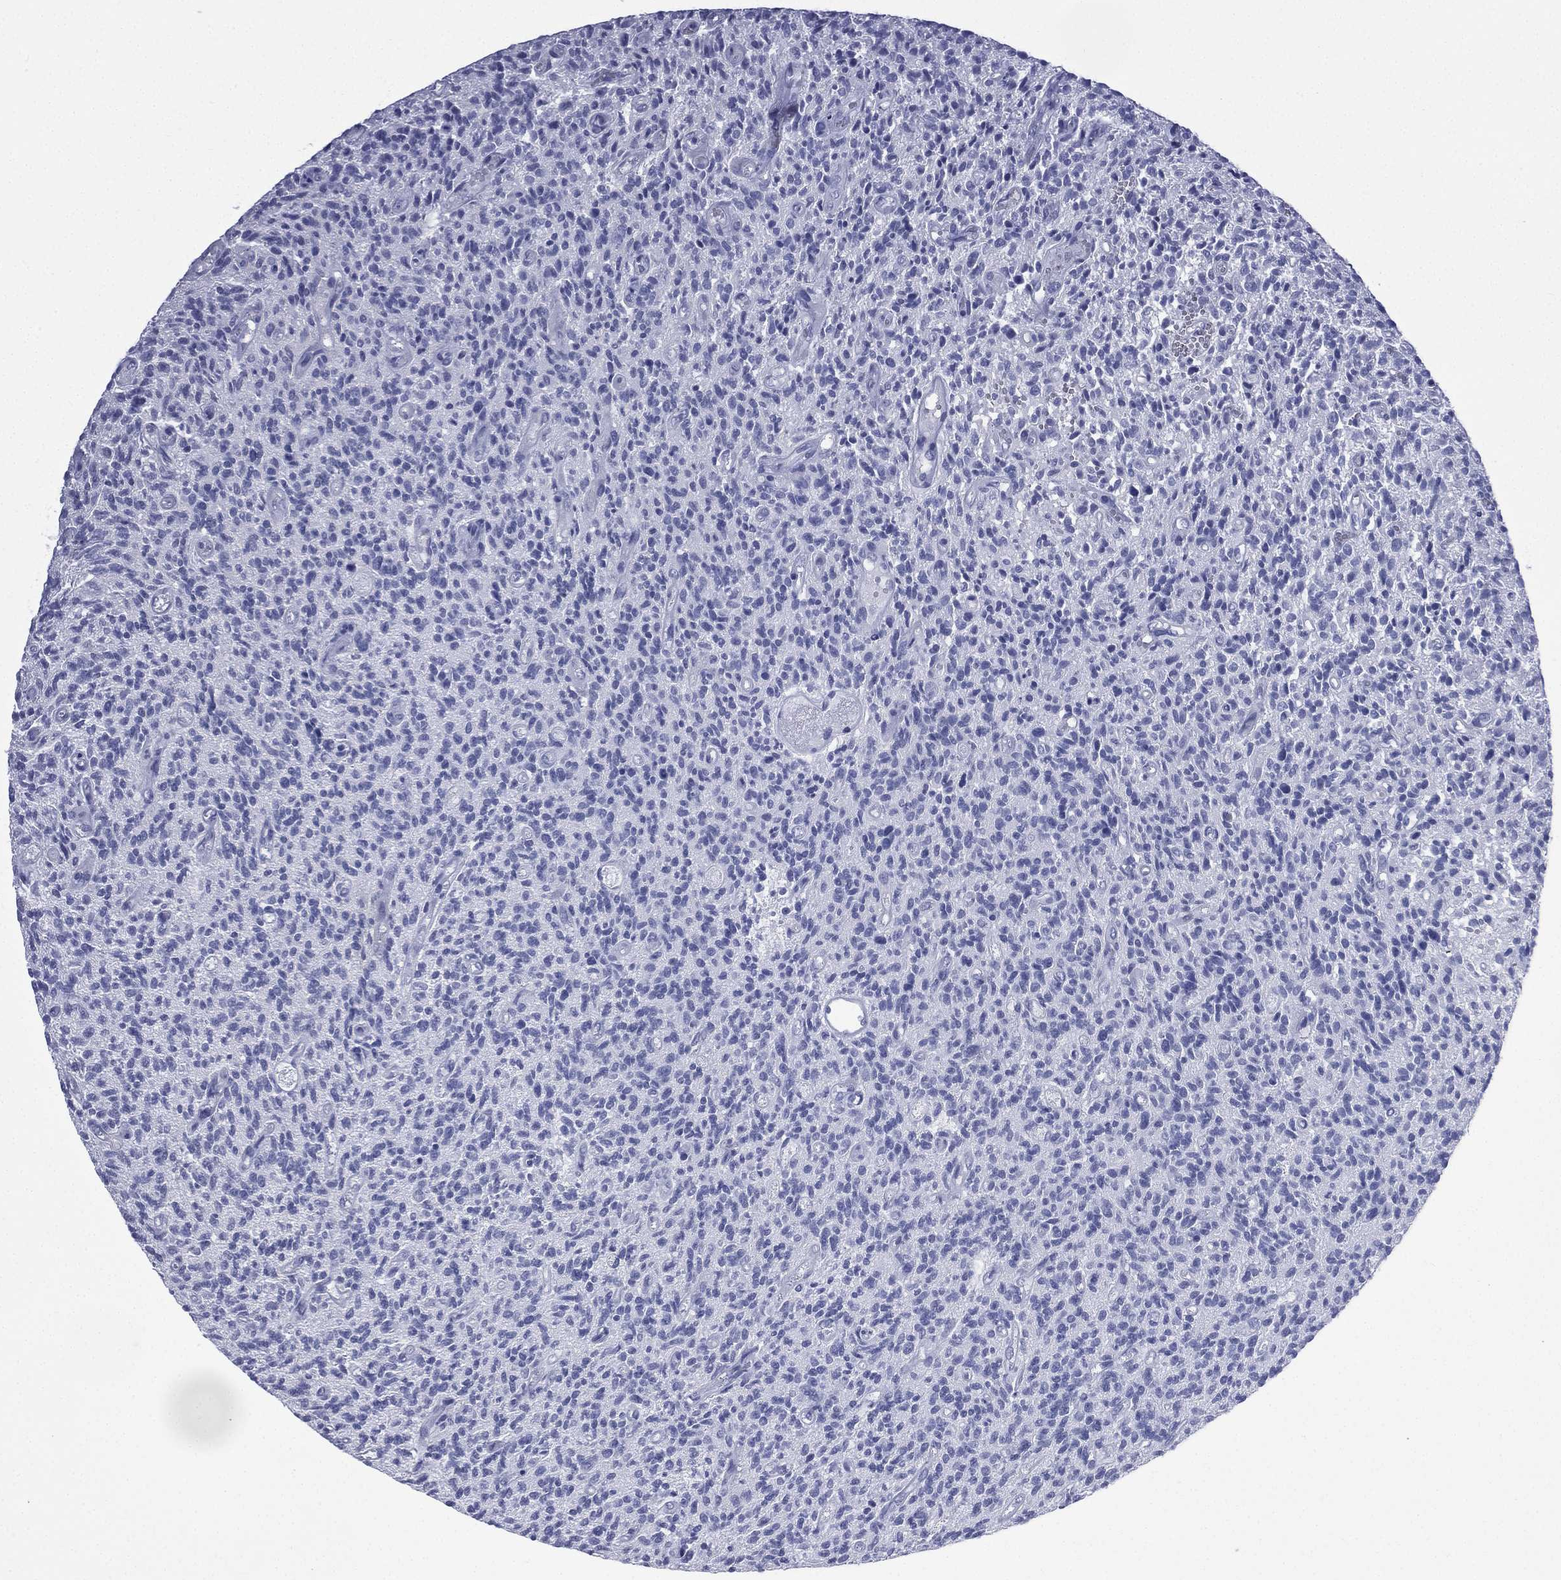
{"staining": {"intensity": "negative", "quantity": "none", "location": "none"}, "tissue": "glioma", "cell_type": "Tumor cells", "image_type": "cancer", "snomed": [{"axis": "morphology", "description": "Glioma, malignant, High grade"}, {"axis": "topography", "description": "Brain"}], "caption": "Immunohistochemistry (IHC) histopathology image of glioma stained for a protein (brown), which exhibits no positivity in tumor cells.", "gene": "CES2", "patient": {"sex": "male", "age": 64}}